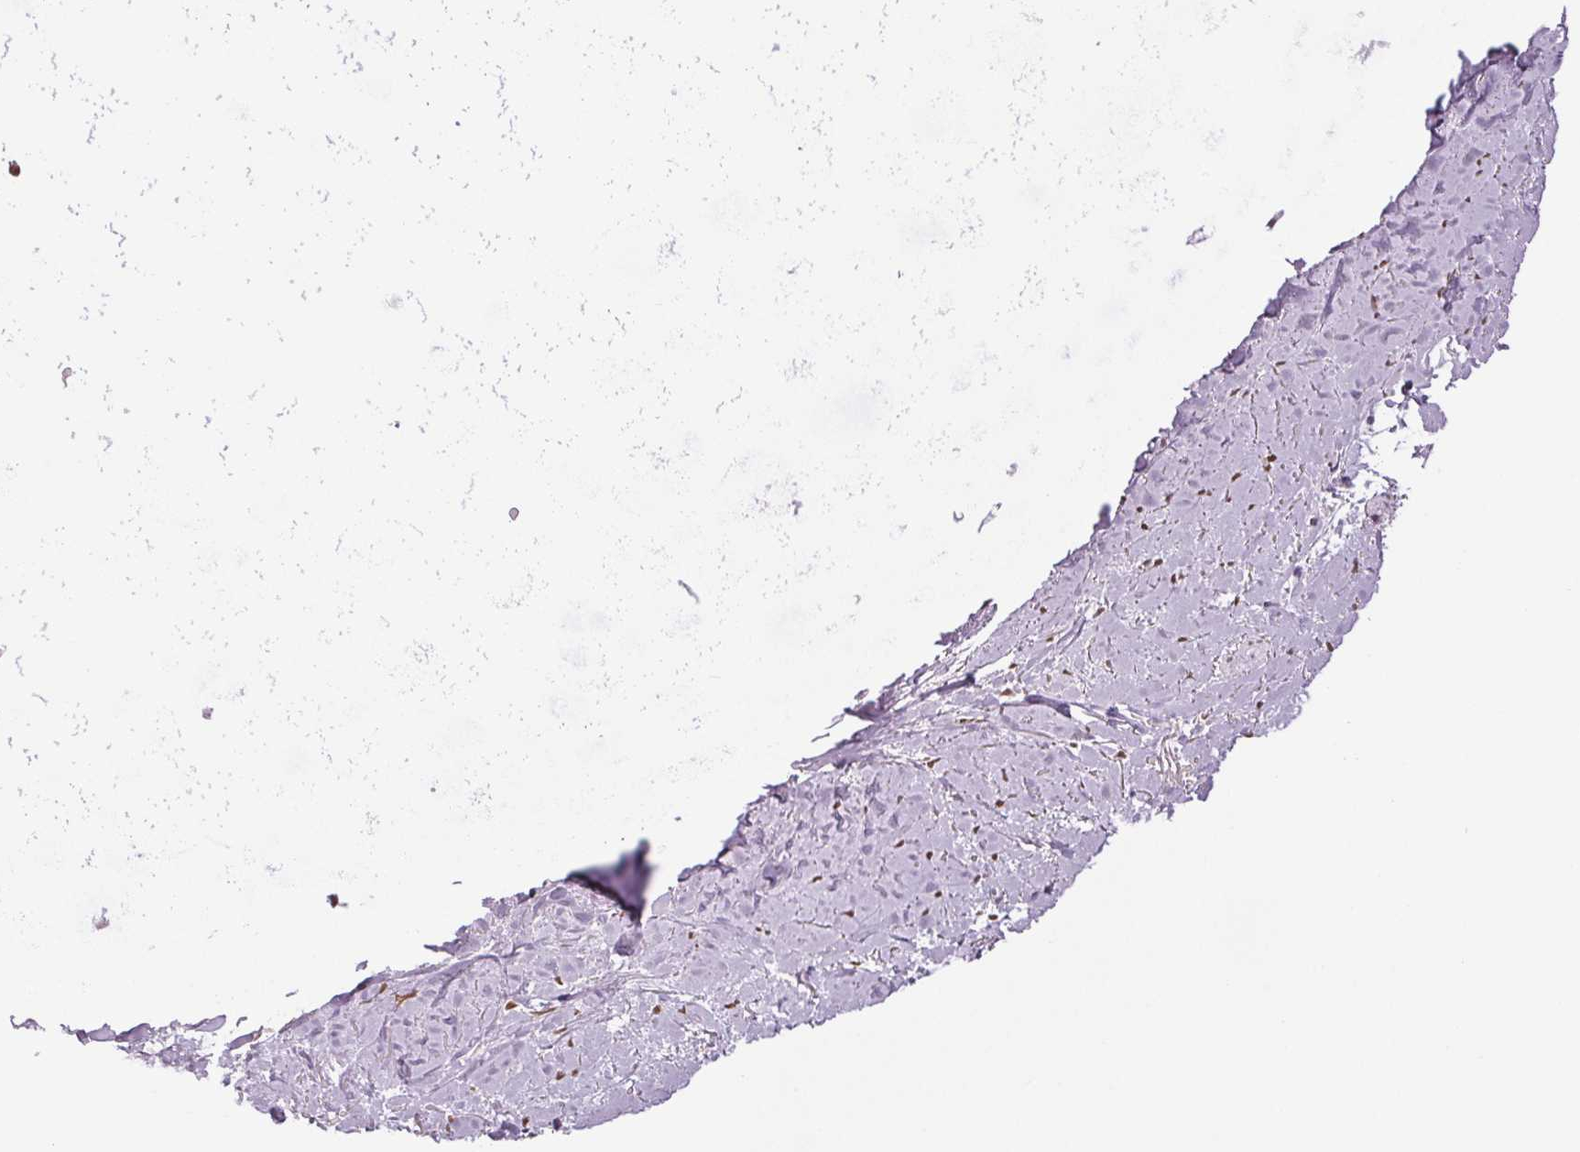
{"staining": {"intensity": "negative", "quantity": "none", "location": "none"}, "tissue": "adipose tissue", "cell_type": "Adipocytes", "image_type": "normal", "snomed": [{"axis": "morphology", "description": "Normal tissue, NOS"}, {"axis": "topography", "description": "Cartilage tissue"}, {"axis": "topography", "description": "Bronchus"}], "caption": "This image is of normal adipose tissue stained with immunohistochemistry (IHC) to label a protein in brown with the nuclei are counter-stained blue. There is no positivity in adipocytes. The staining is performed using DAB (3,3'-diaminobenzidine) brown chromogen with nuclei counter-stained in using hematoxylin.", "gene": "DNAJC6", "patient": {"sex": "female", "age": 79}}